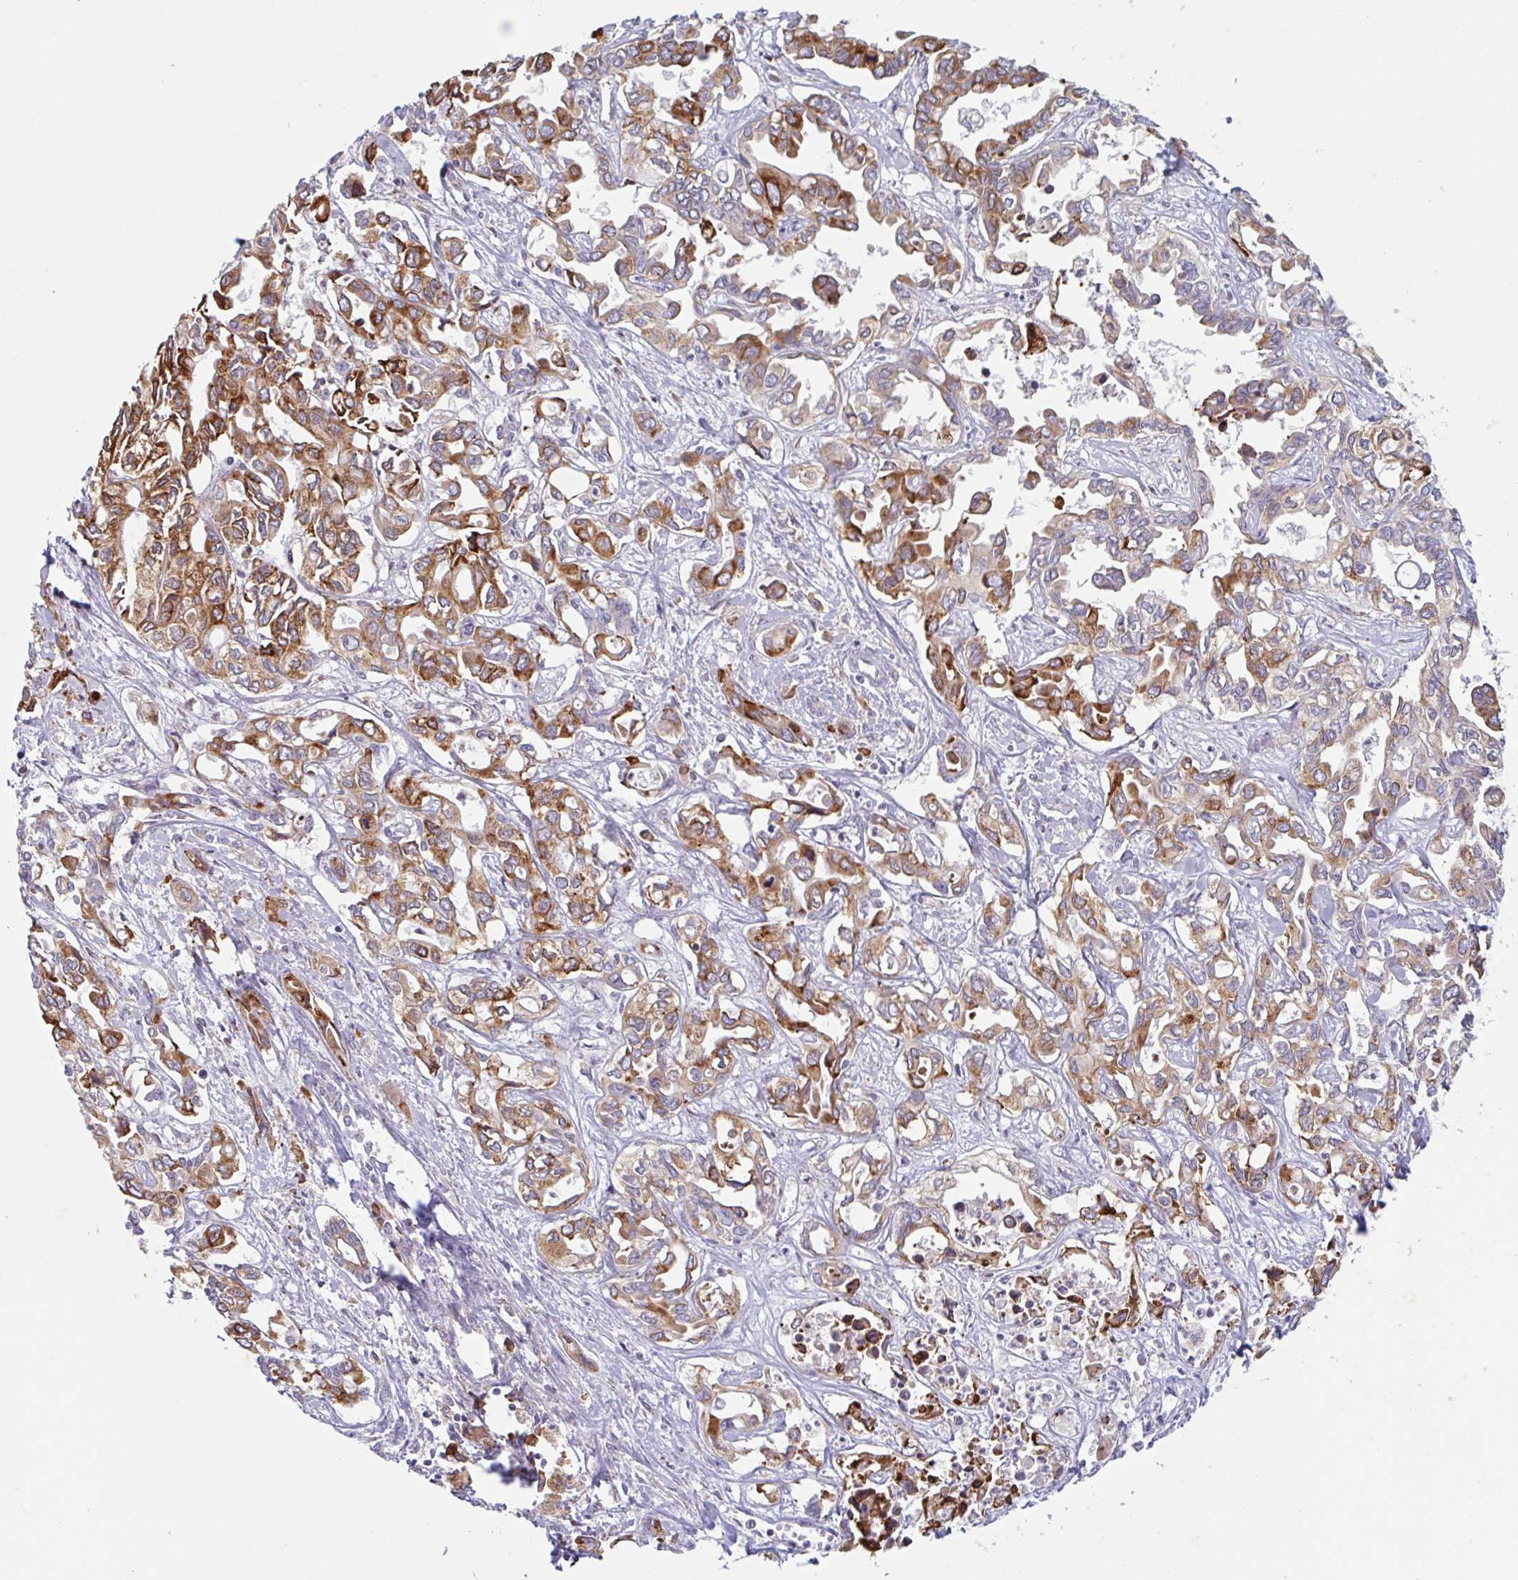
{"staining": {"intensity": "strong", "quantity": ">75%", "location": "cytoplasmic/membranous"}, "tissue": "liver cancer", "cell_type": "Tumor cells", "image_type": "cancer", "snomed": [{"axis": "morphology", "description": "Cholangiocarcinoma"}, {"axis": "topography", "description": "Liver"}], "caption": "A histopathology image of liver cancer (cholangiocarcinoma) stained for a protein shows strong cytoplasmic/membranous brown staining in tumor cells. (Stains: DAB (3,3'-diaminobenzidine) in brown, nuclei in blue, Microscopy: brightfield microscopy at high magnification).", "gene": "RIT1", "patient": {"sex": "female", "age": 64}}